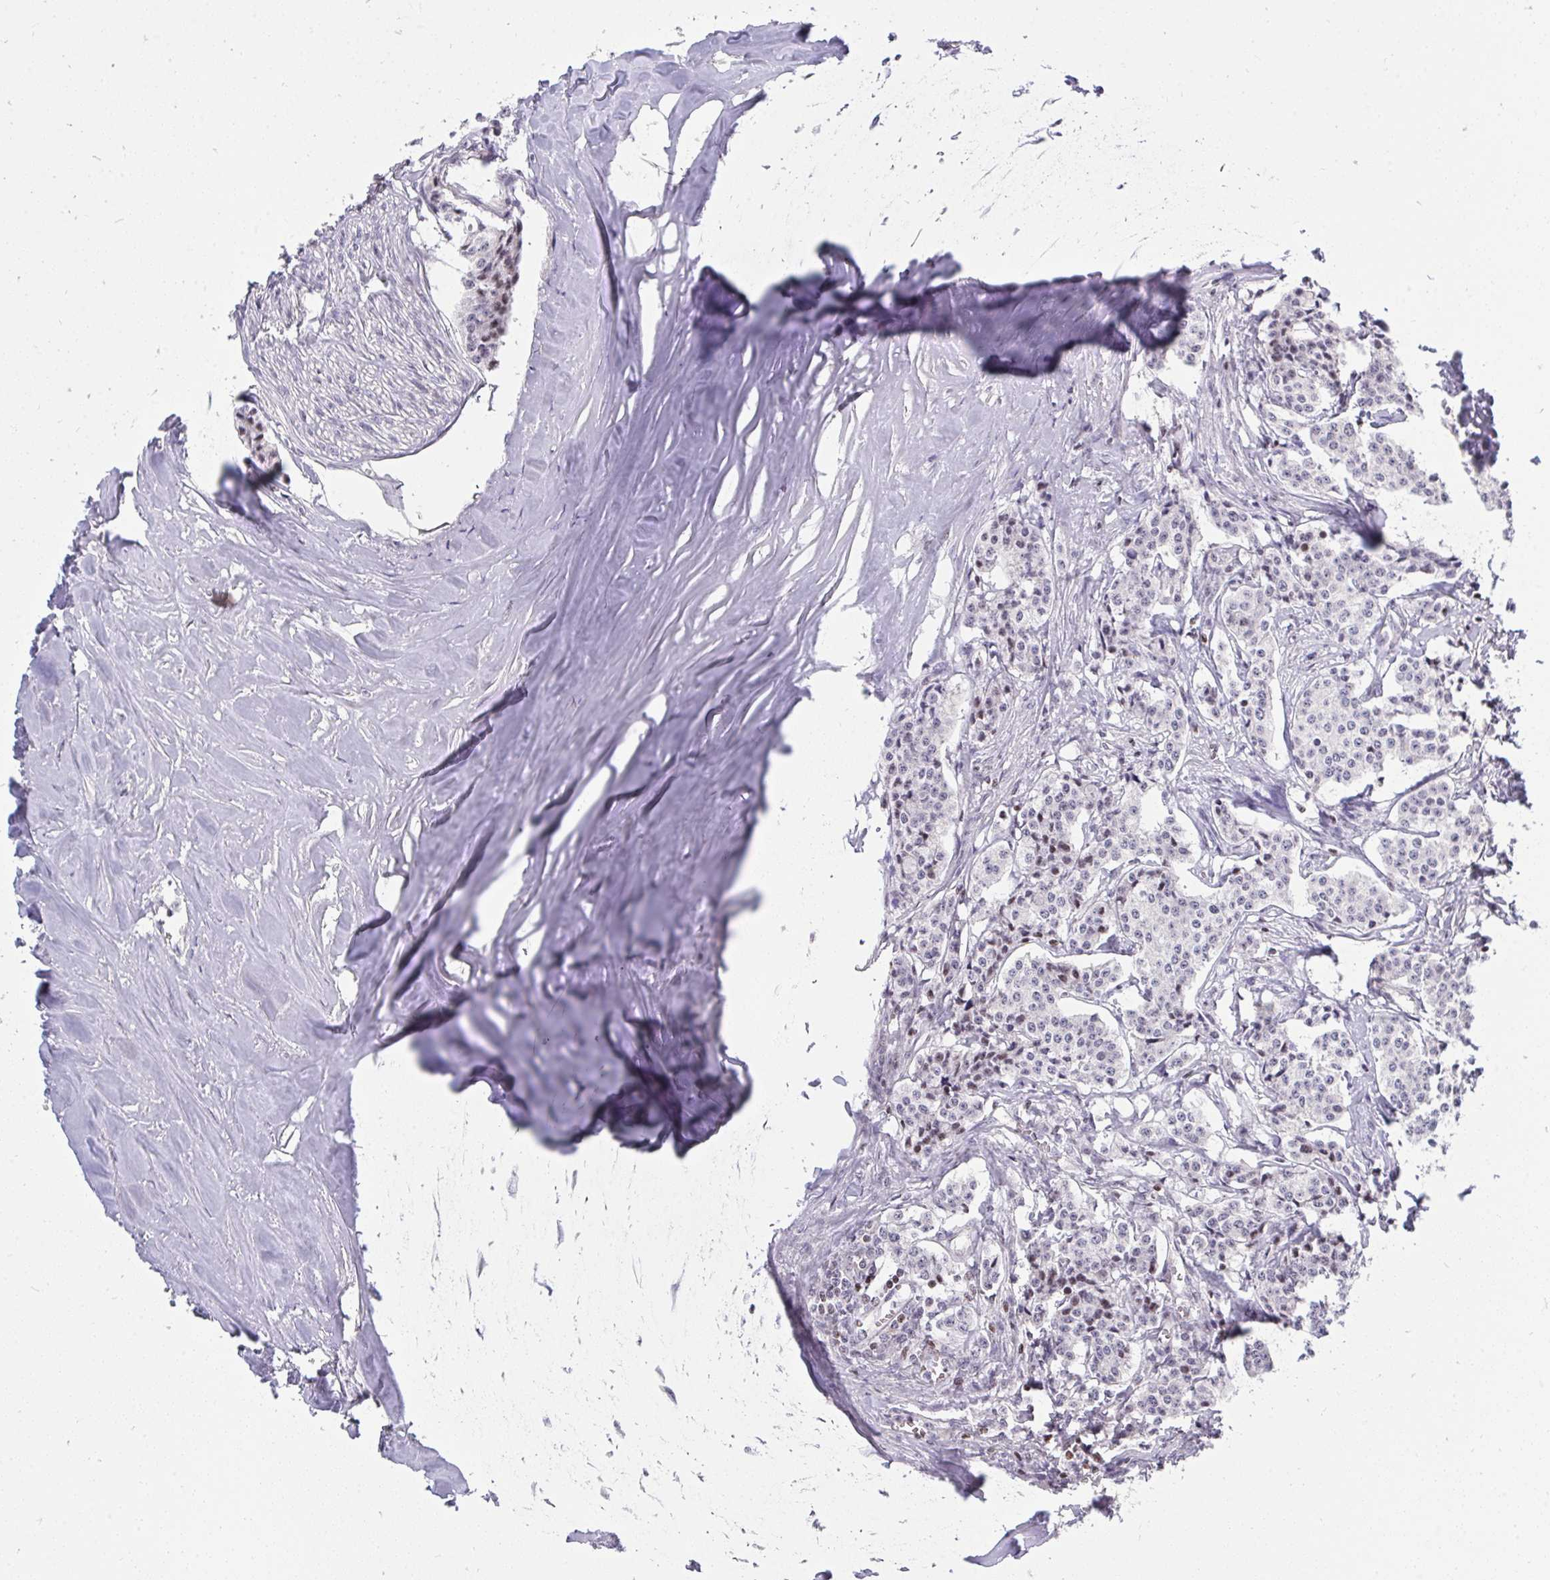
{"staining": {"intensity": "weak", "quantity": "<25%", "location": "nuclear"}, "tissue": "carcinoid", "cell_type": "Tumor cells", "image_type": "cancer", "snomed": [{"axis": "morphology", "description": "Carcinoid, malignant, NOS"}, {"axis": "topography", "description": "Small intestine"}], "caption": "Immunohistochemistry (IHC) photomicrograph of human carcinoid (malignant) stained for a protein (brown), which shows no expression in tumor cells.", "gene": "PLPPR3", "patient": {"sex": "female", "age": 64}}